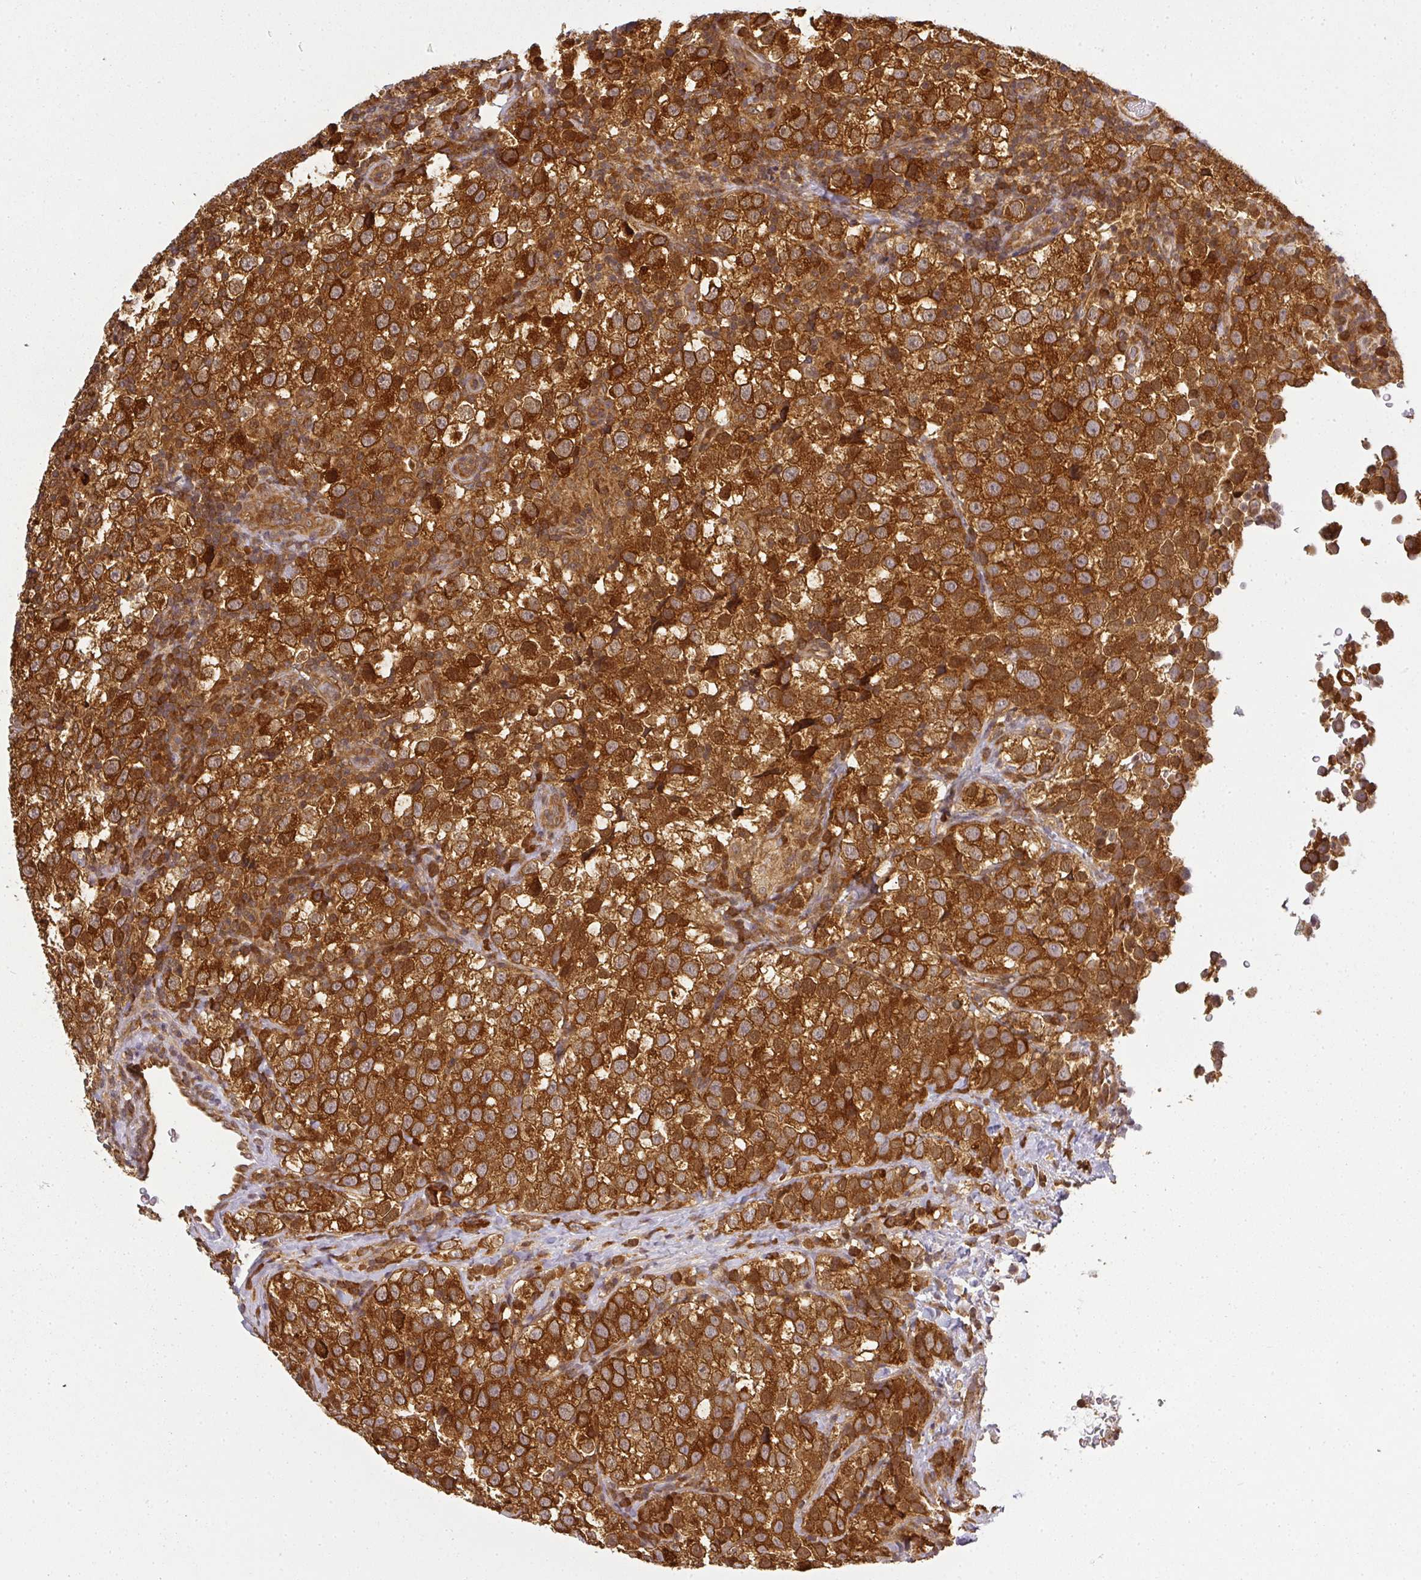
{"staining": {"intensity": "strong", "quantity": ">75%", "location": "cytoplasmic/membranous"}, "tissue": "testis cancer", "cell_type": "Tumor cells", "image_type": "cancer", "snomed": [{"axis": "morphology", "description": "Seminoma, NOS"}, {"axis": "topography", "description": "Testis"}], "caption": "Immunohistochemical staining of human seminoma (testis) exhibits high levels of strong cytoplasmic/membranous expression in about >75% of tumor cells.", "gene": "PPP6R3", "patient": {"sex": "male", "age": 34}}